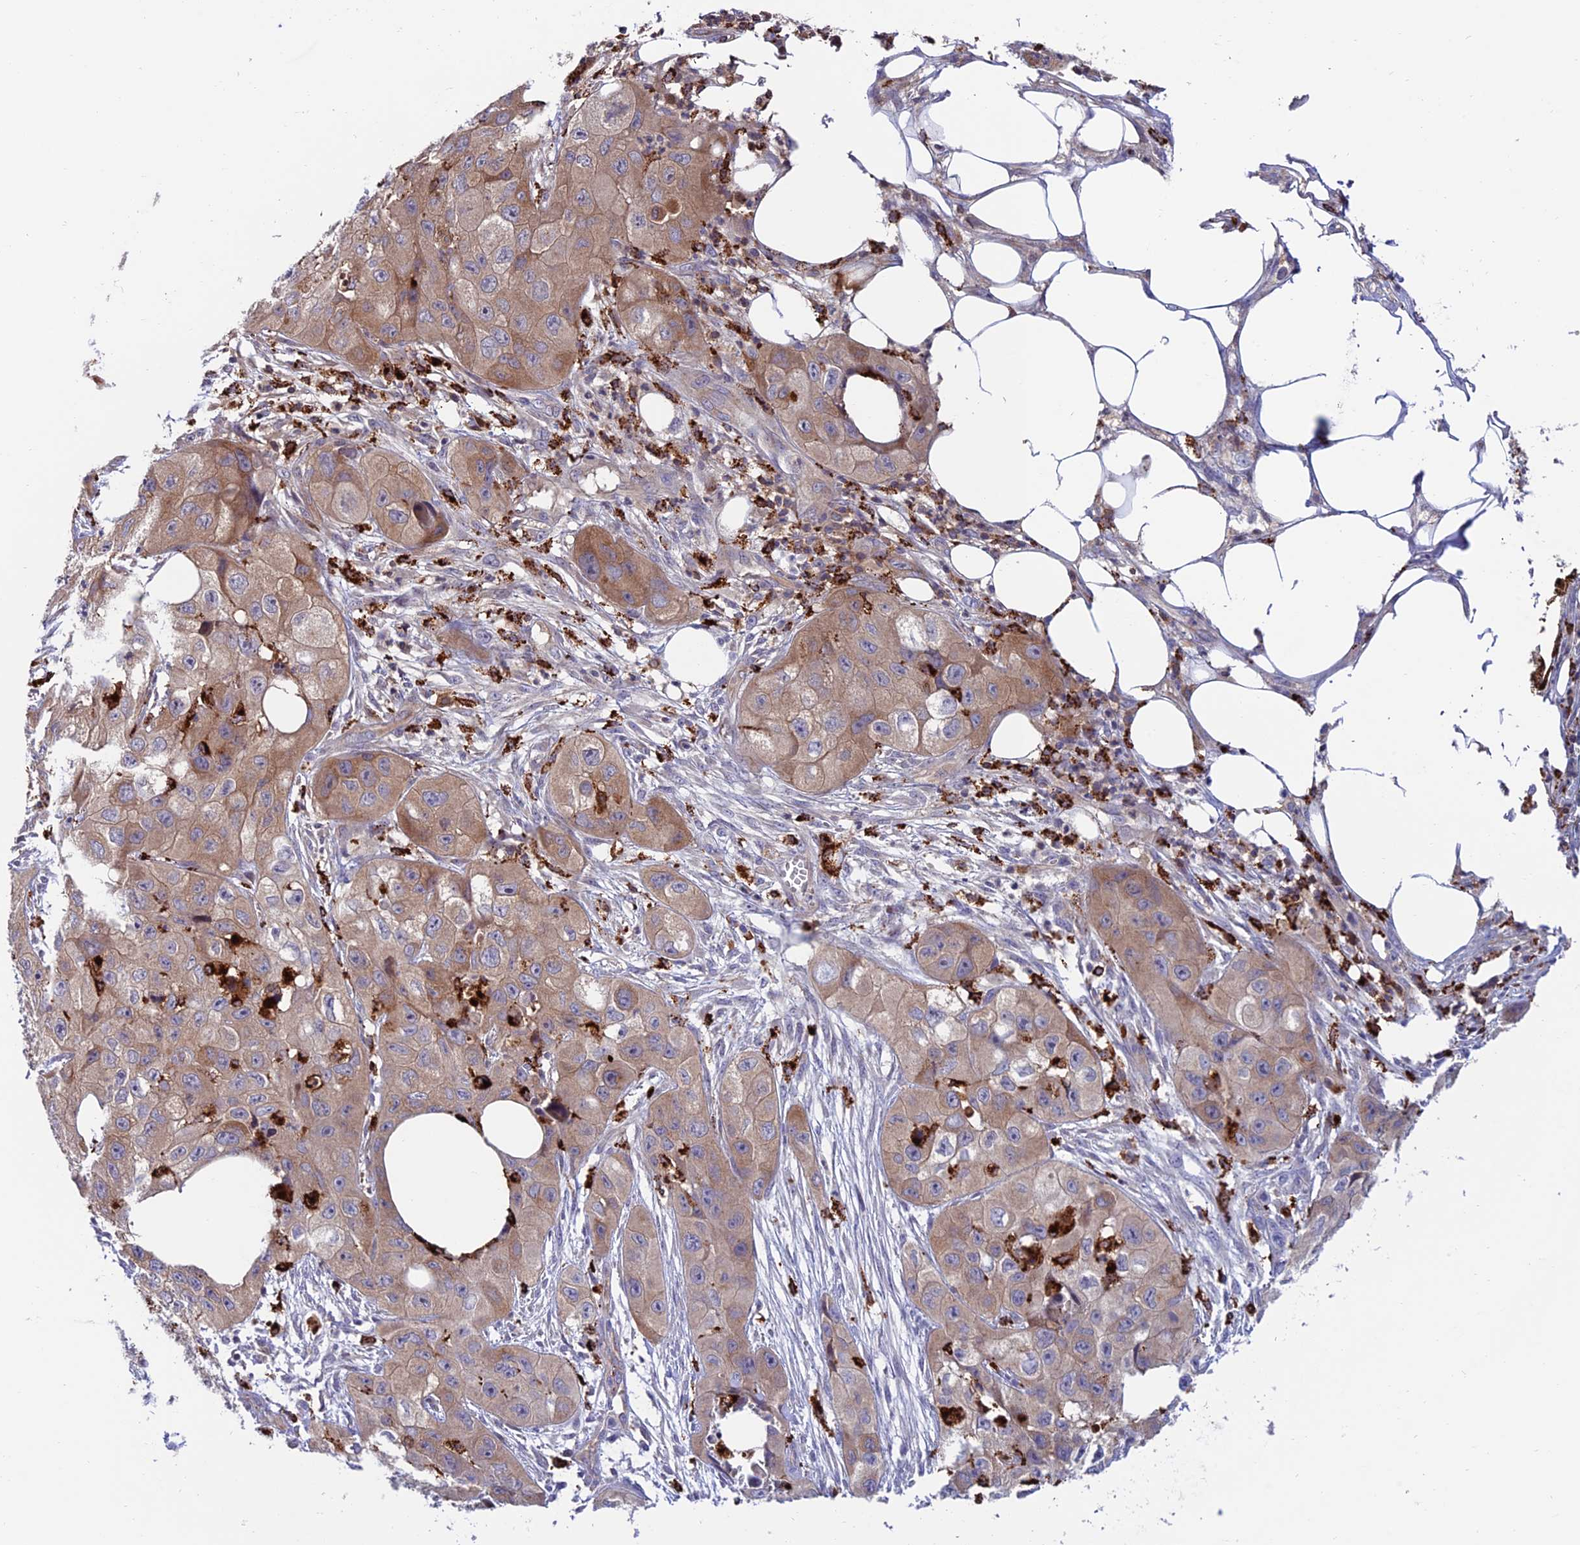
{"staining": {"intensity": "weak", "quantity": "25%-75%", "location": "cytoplasmic/membranous"}, "tissue": "skin cancer", "cell_type": "Tumor cells", "image_type": "cancer", "snomed": [{"axis": "morphology", "description": "Squamous cell carcinoma, NOS"}, {"axis": "topography", "description": "Skin"}, {"axis": "topography", "description": "Subcutis"}], "caption": "Brown immunohistochemical staining in skin cancer displays weak cytoplasmic/membranous staining in about 25%-75% of tumor cells. (DAB (3,3'-diaminobenzidine) = brown stain, brightfield microscopy at high magnification).", "gene": "ARHGEF18", "patient": {"sex": "male", "age": 73}}